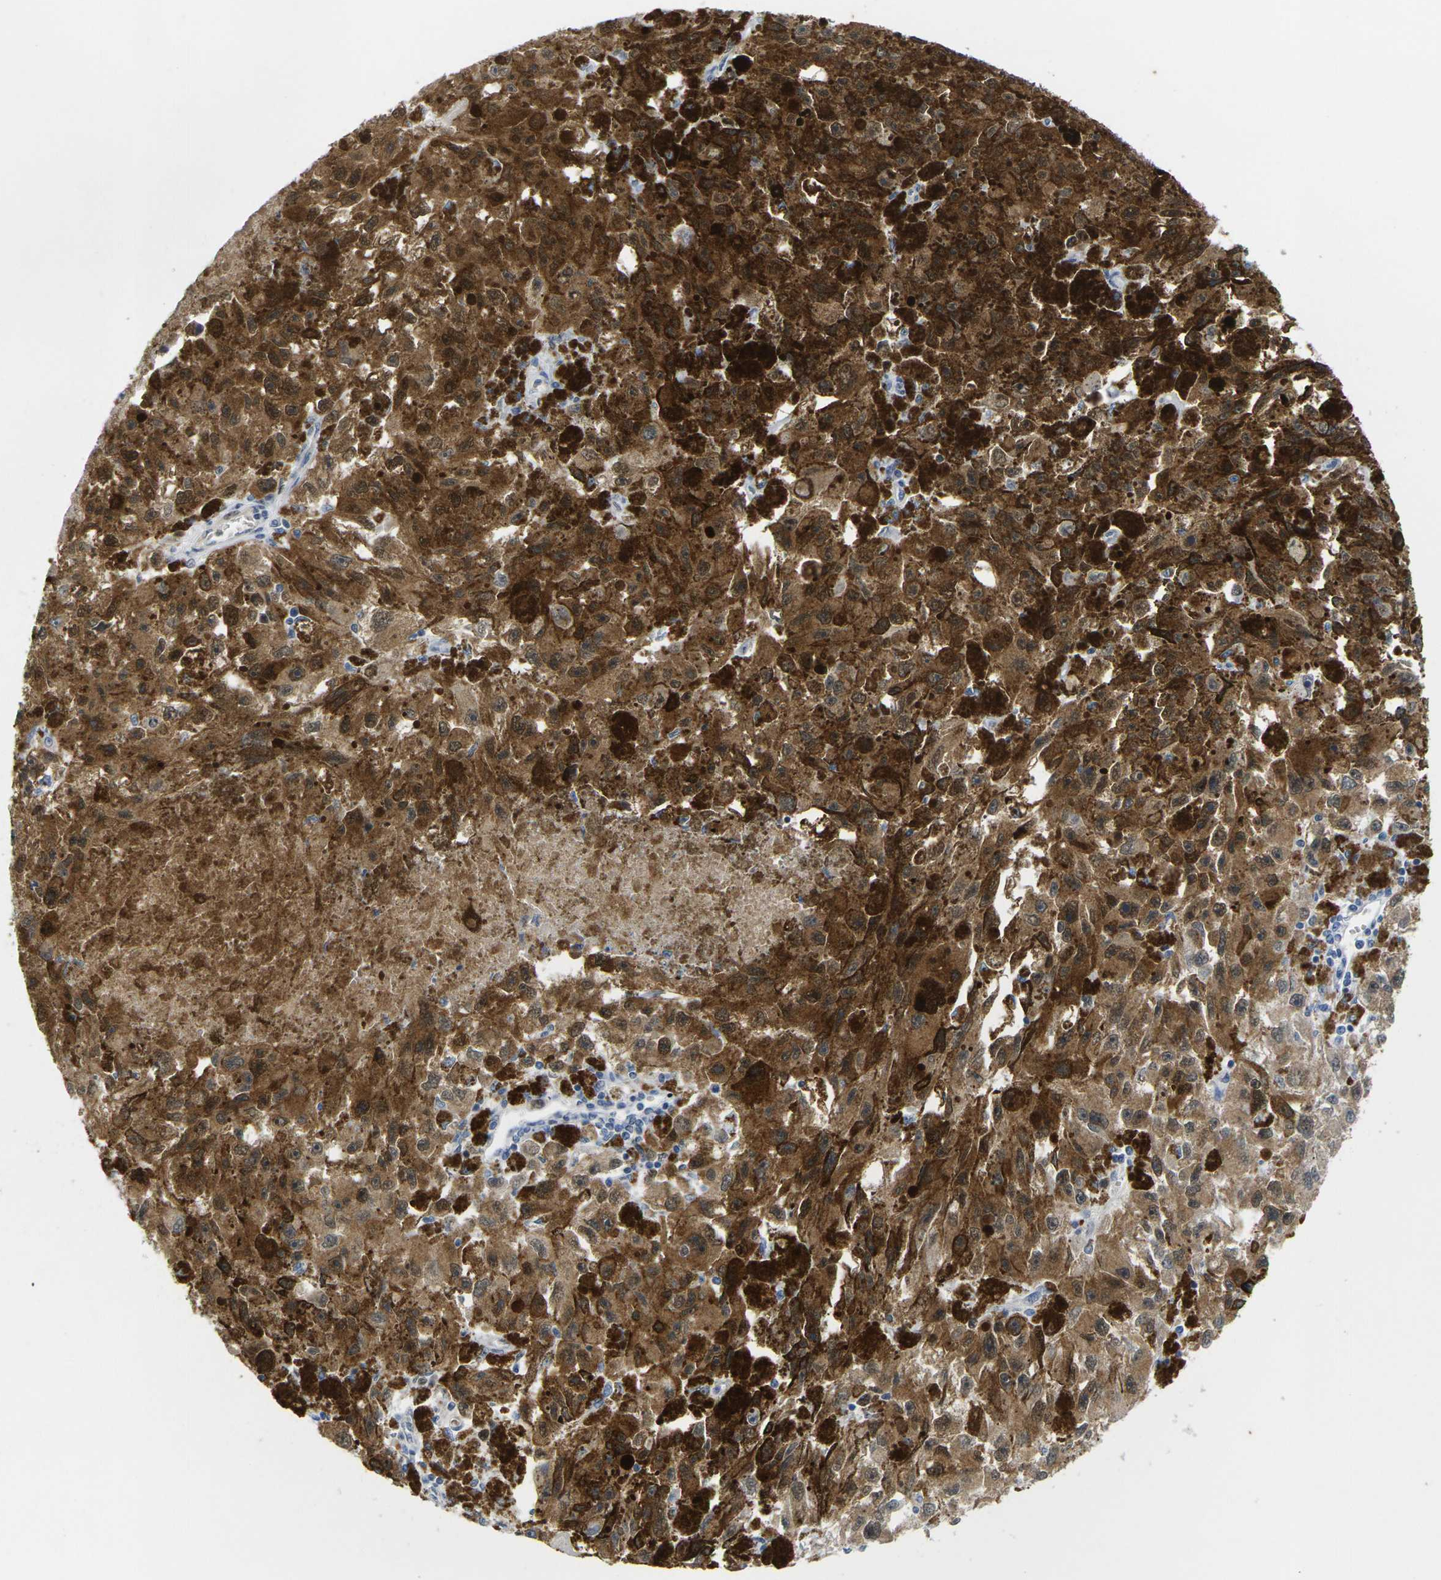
{"staining": {"intensity": "strong", "quantity": ">75%", "location": "cytoplasmic/membranous,nuclear"}, "tissue": "melanoma", "cell_type": "Tumor cells", "image_type": "cancer", "snomed": [{"axis": "morphology", "description": "Malignant melanoma in situ"}, {"axis": "morphology", "description": "Malignant melanoma, NOS"}, {"axis": "topography", "description": "Skin"}], "caption": "Human melanoma stained with a brown dye displays strong cytoplasmic/membranous and nuclear positive expression in about >75% of tumor cells.", "gene": "CDK2", "patient": {"sex": "female", "age": 88}}